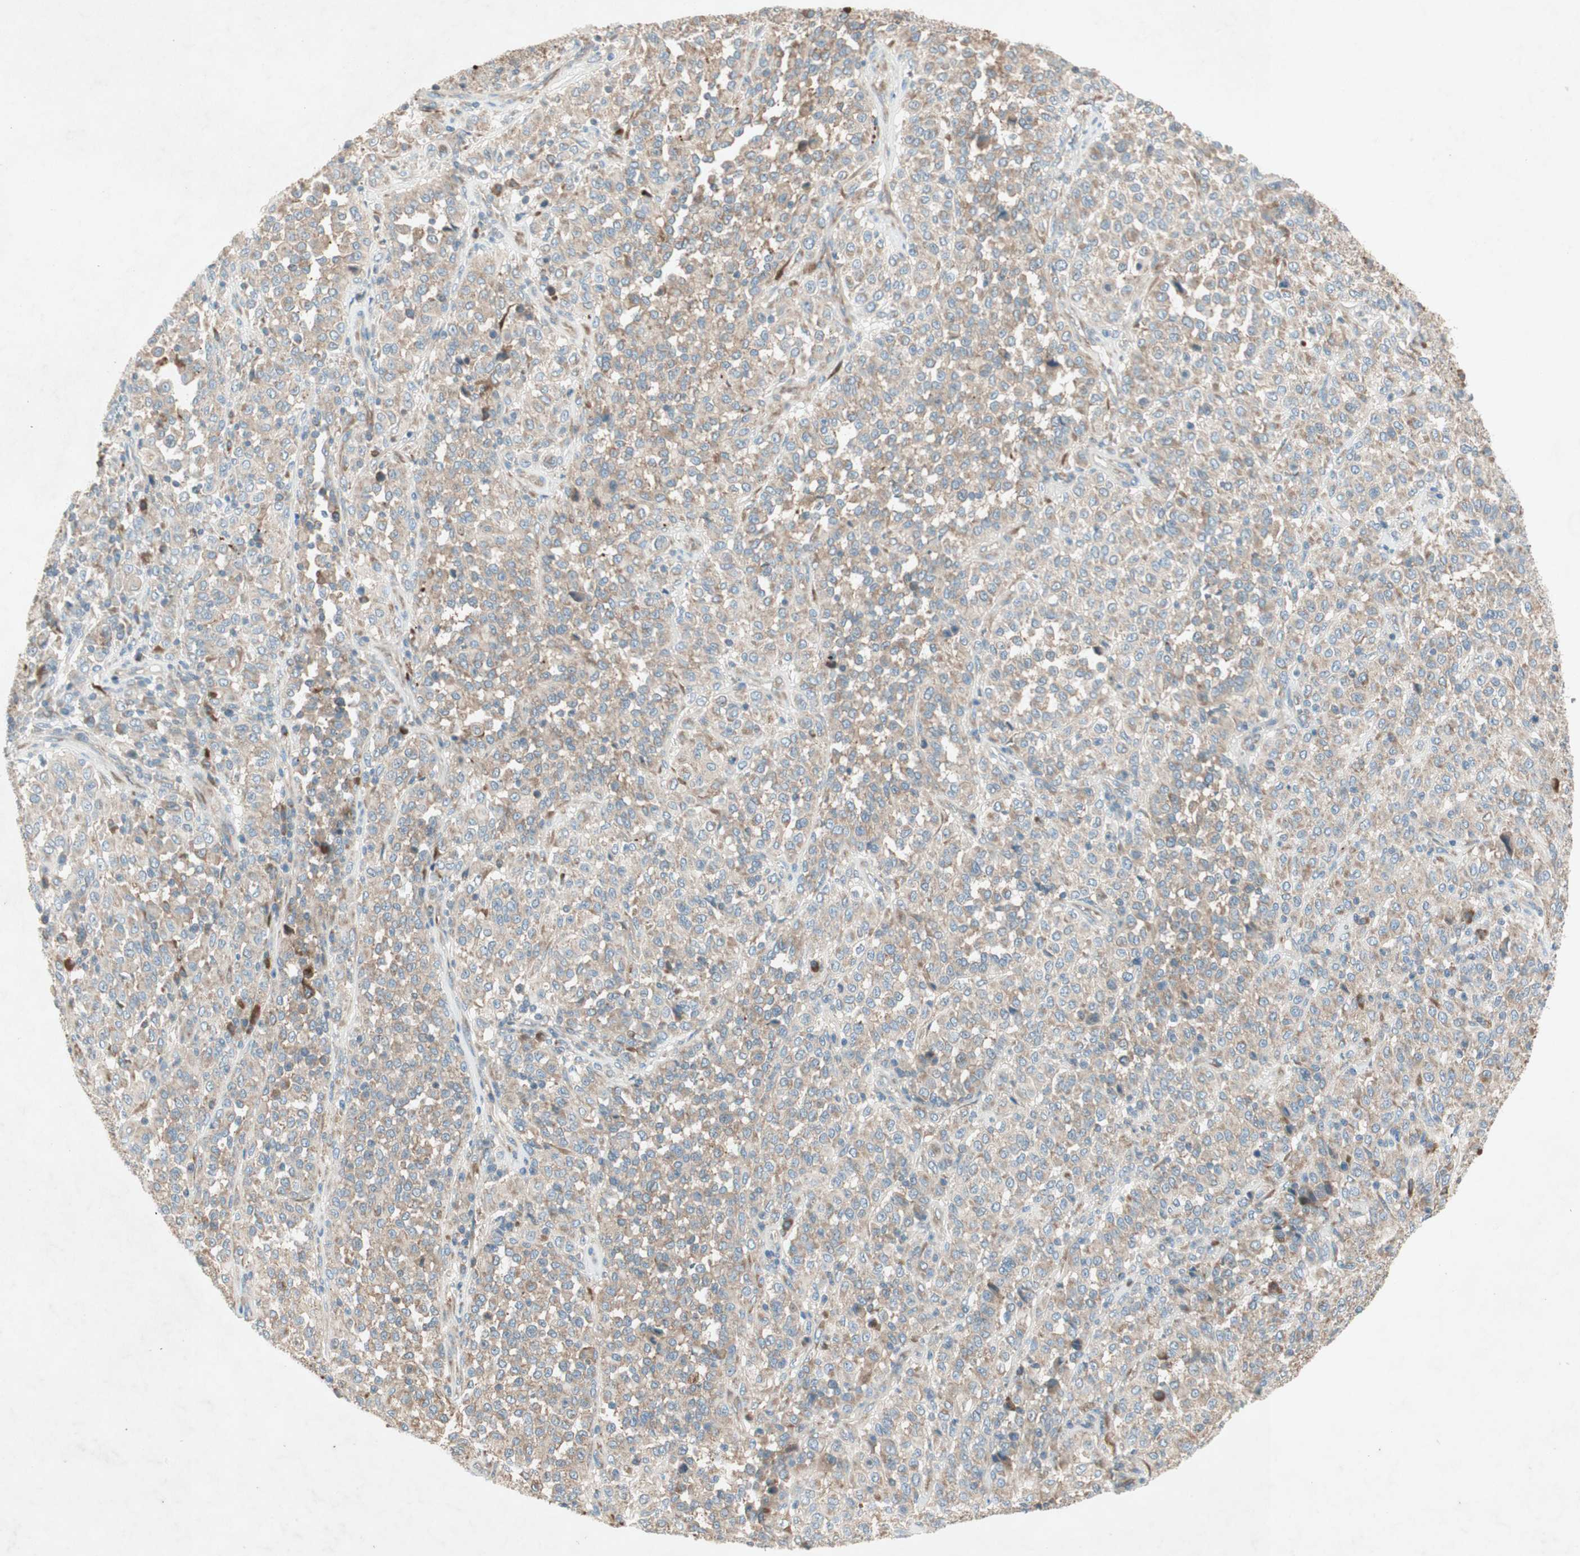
{"staining": {"intensity": "moderate", "quantity": ">75%", "location": "cytoplasmic/membranous"}, "tissue": "melanoma", "cell_type": "Tumor cells", "image_type": "cancer", "snomed": [{"axis": "morphology", "description": "Malignant melanoma, Metastatic site"}, {"axis": "topography", "description": "Pancreas"}], "caption": "Immunohistochemistry (DAB) staining of melanoma shows moderate cytoplasmic/membranous protein expression in about >75% of tumor cells.", "gene": "RPL23", "patient": {"sex": "female", "age": 30}}